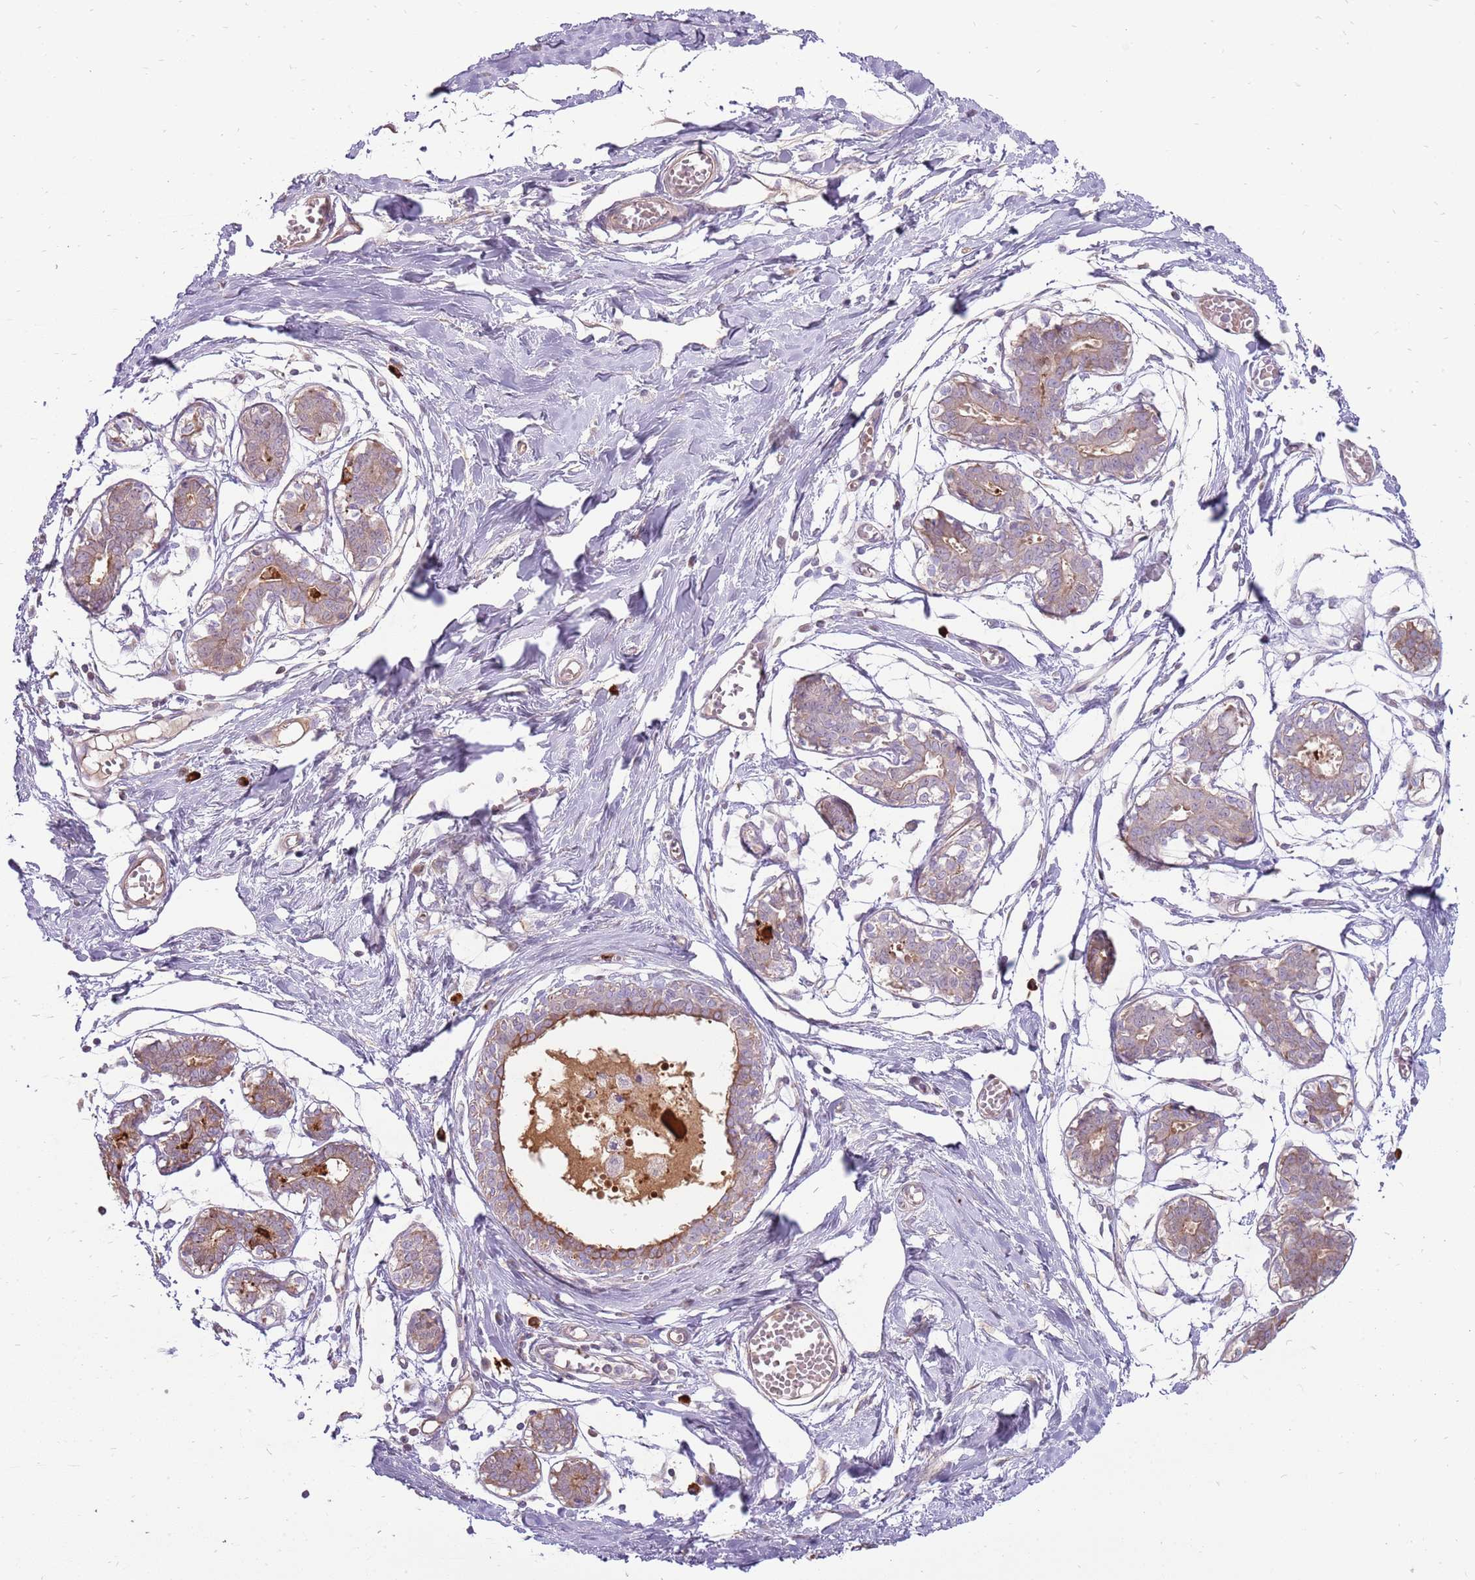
{"staining": {"intensity": "negative", "quantity": "none", "location": "none"}, "tissue": "breast", "cell_type": "Adipocytes", "image_type": "normal", "snomed": [{"axis": "morphology", "description": "Normal tissue, NOS"}, {"axis": "topography", "description": "Breast"}], "caption": "An immunohistochemistry image of benign breast is shown. There is no staining in adipocytes of breast. The staining is performed using DAB brown chromogen with nuclei counter-stained in using hematoxylin.", "gene": "MCUB", "patient": {"sex": "female", "age": 27}}